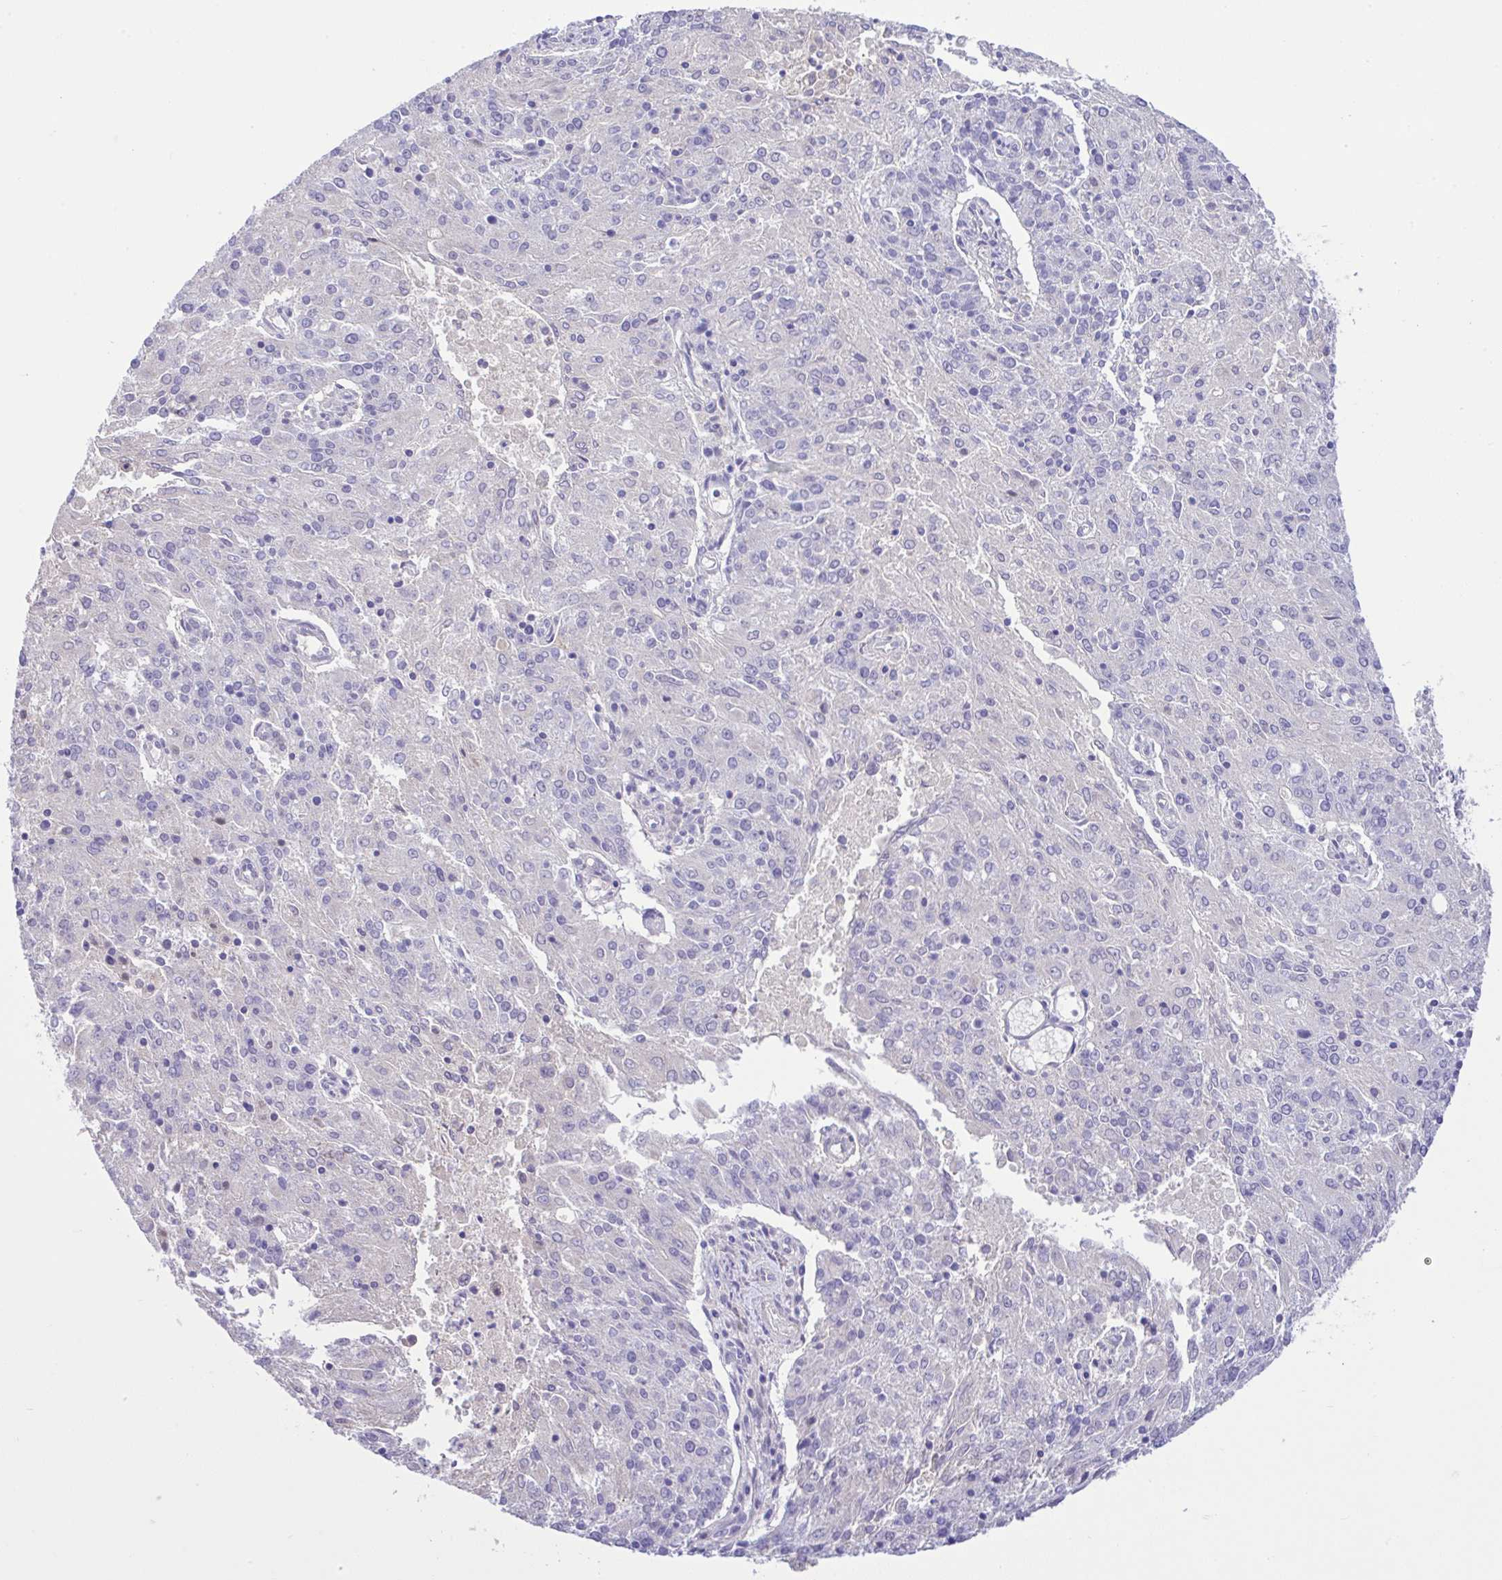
{"staining": {"intensity": "negative", "quantity": "none", "location": "none"}, "tissue": "endometrial cancer", "cell_type": "Tumor cells", "image_type": "cancer", "snomed": [{"axis": "morphology", "description": "Adenocarcinoma, NOS"}, {"axis": "topography", "description": "Endometrium"}], "caption": "A high-resolution image shows immunohistochemistry (IHC) staining of endometrial adenocarcinoma, which demonstrates no significant positivity in tumor cells.", "gene": "ANO4", "patient": {"sex": "female", "age": 82}}